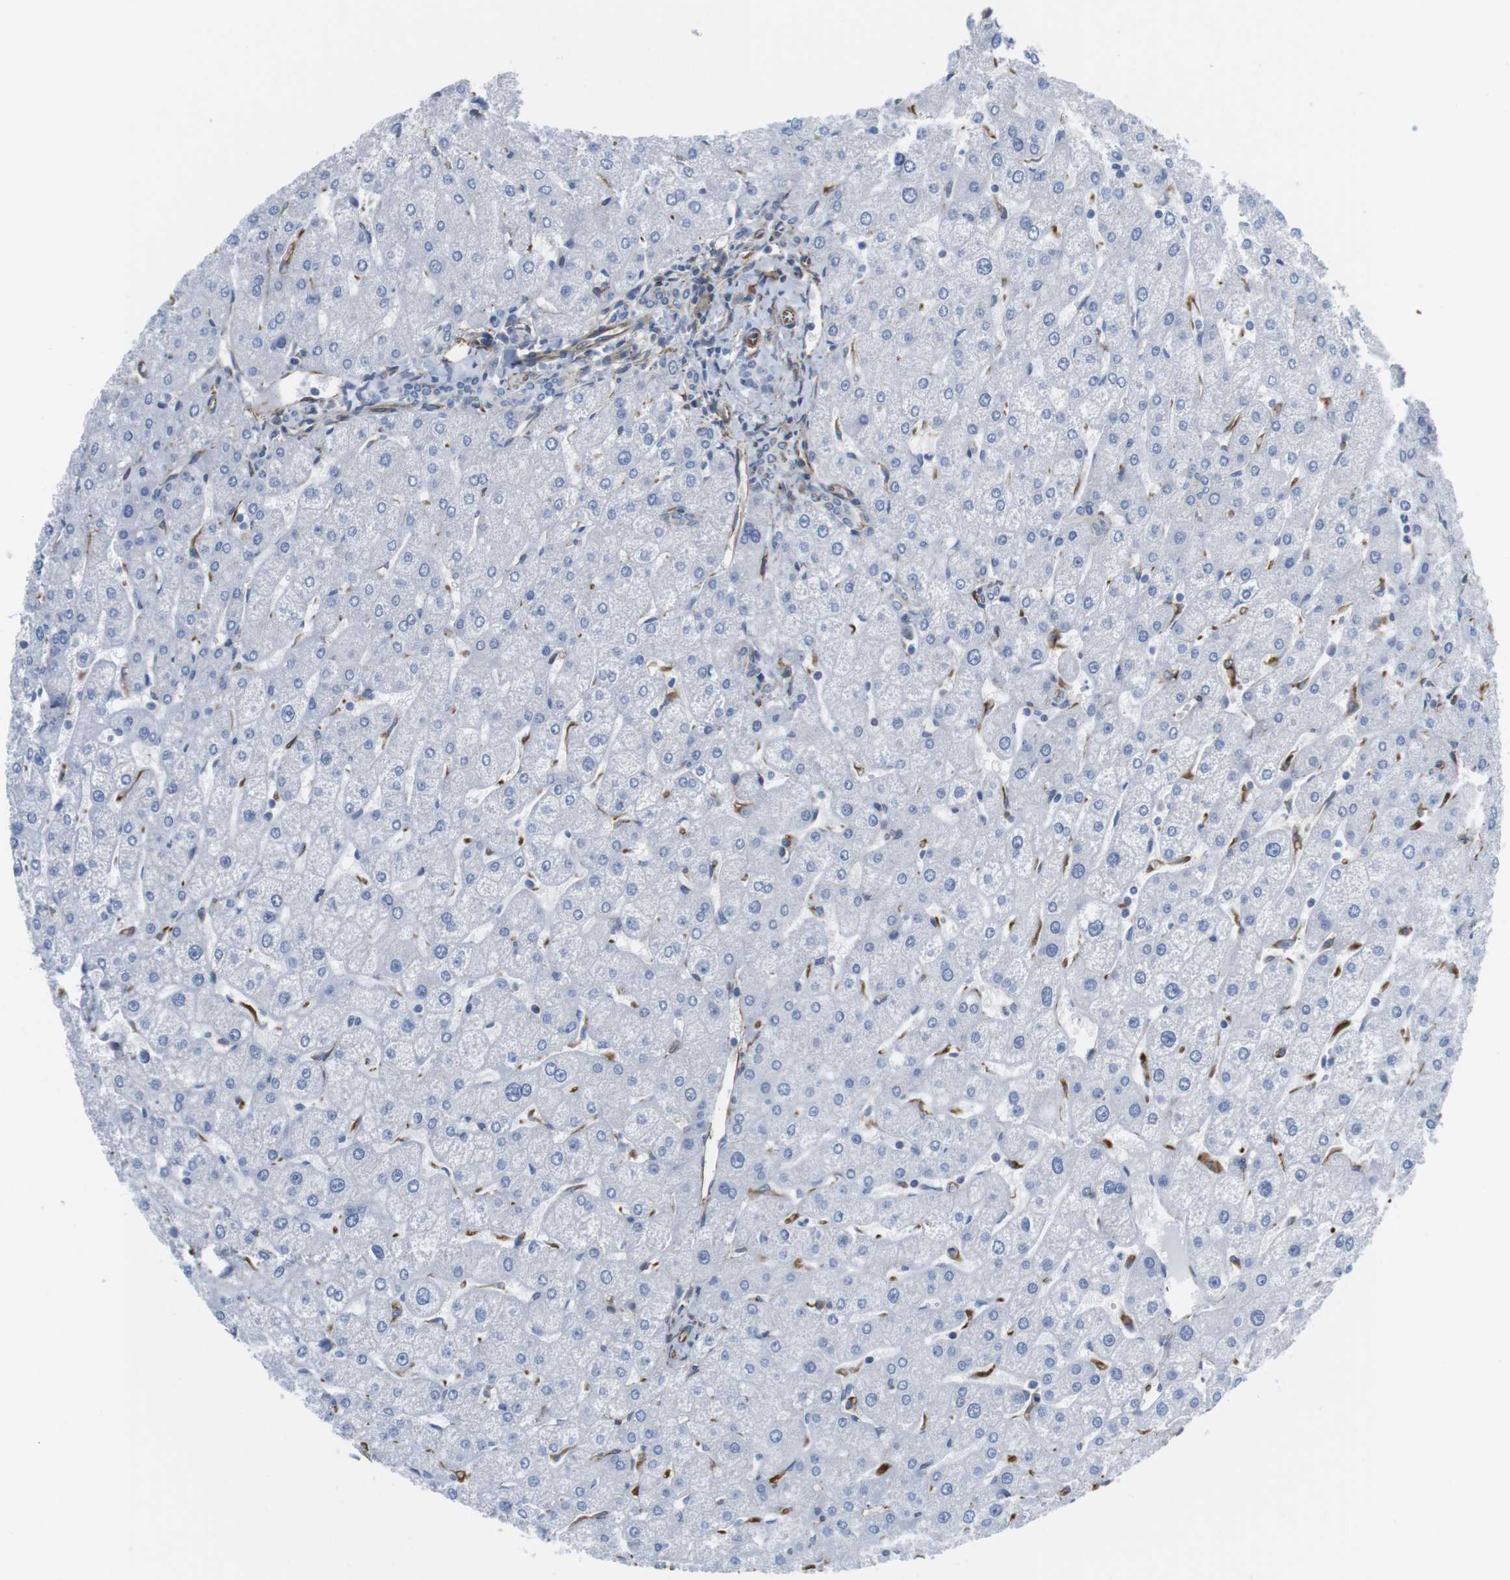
{"staining": {"intensity": "negative", "quantity": "none", "location": "none"}, "tissue": "liver", "cell_type": "Cholangiocytes", "image_type": "normal", "snomed": [{"axis": "morphology", "description": "Normal tissue, NOS"}, {"axis": "topography", "description": "Liver"}], "caption": "High magnification brightfield microscopy of normal liver stained with DAB (brown) and counterstained with hematoxylin (blue): cholangiocytes show no significant positivity.", "gene": "RALGPS1", "patient": {"sex": "male", "age": 67}}